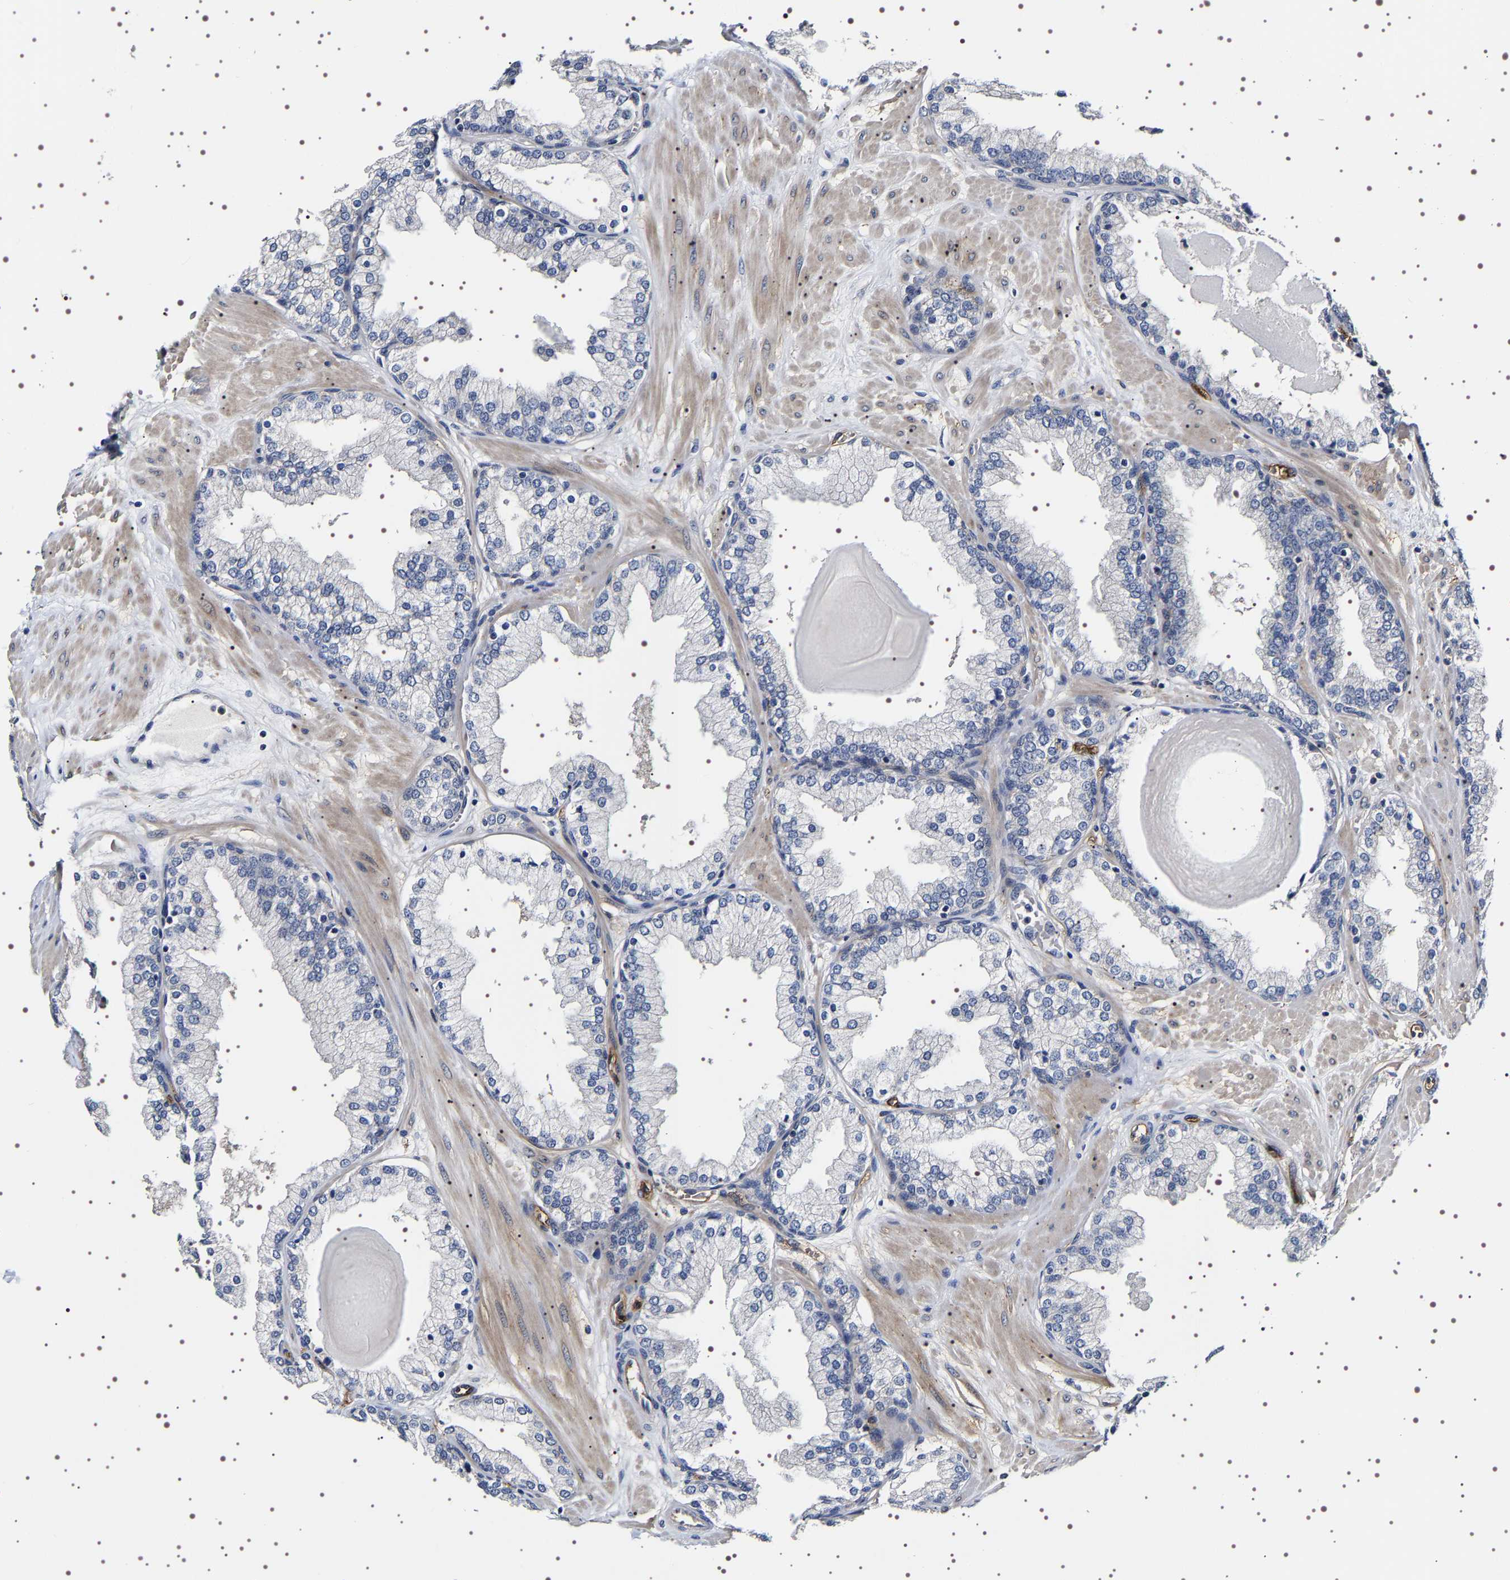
{"staining": {"intensity": "weak", "quantity": "<25%", "location": "cytoplasmic/membranous"}, "tissue": "prostate", "cell_type": "Glandular cells", "image_type": "normal", "snomed": [{"axis": "morphology", "description": "Normal tissue, NOS"}, {"axis": "topography", "description": "Prostate"}], "caption": "Immunohistochemical staining of benign prostate exhibits no significant positivity in glandular cells.", "gene": "ALPL", "patient": {"sex": "male", "age": 51}}